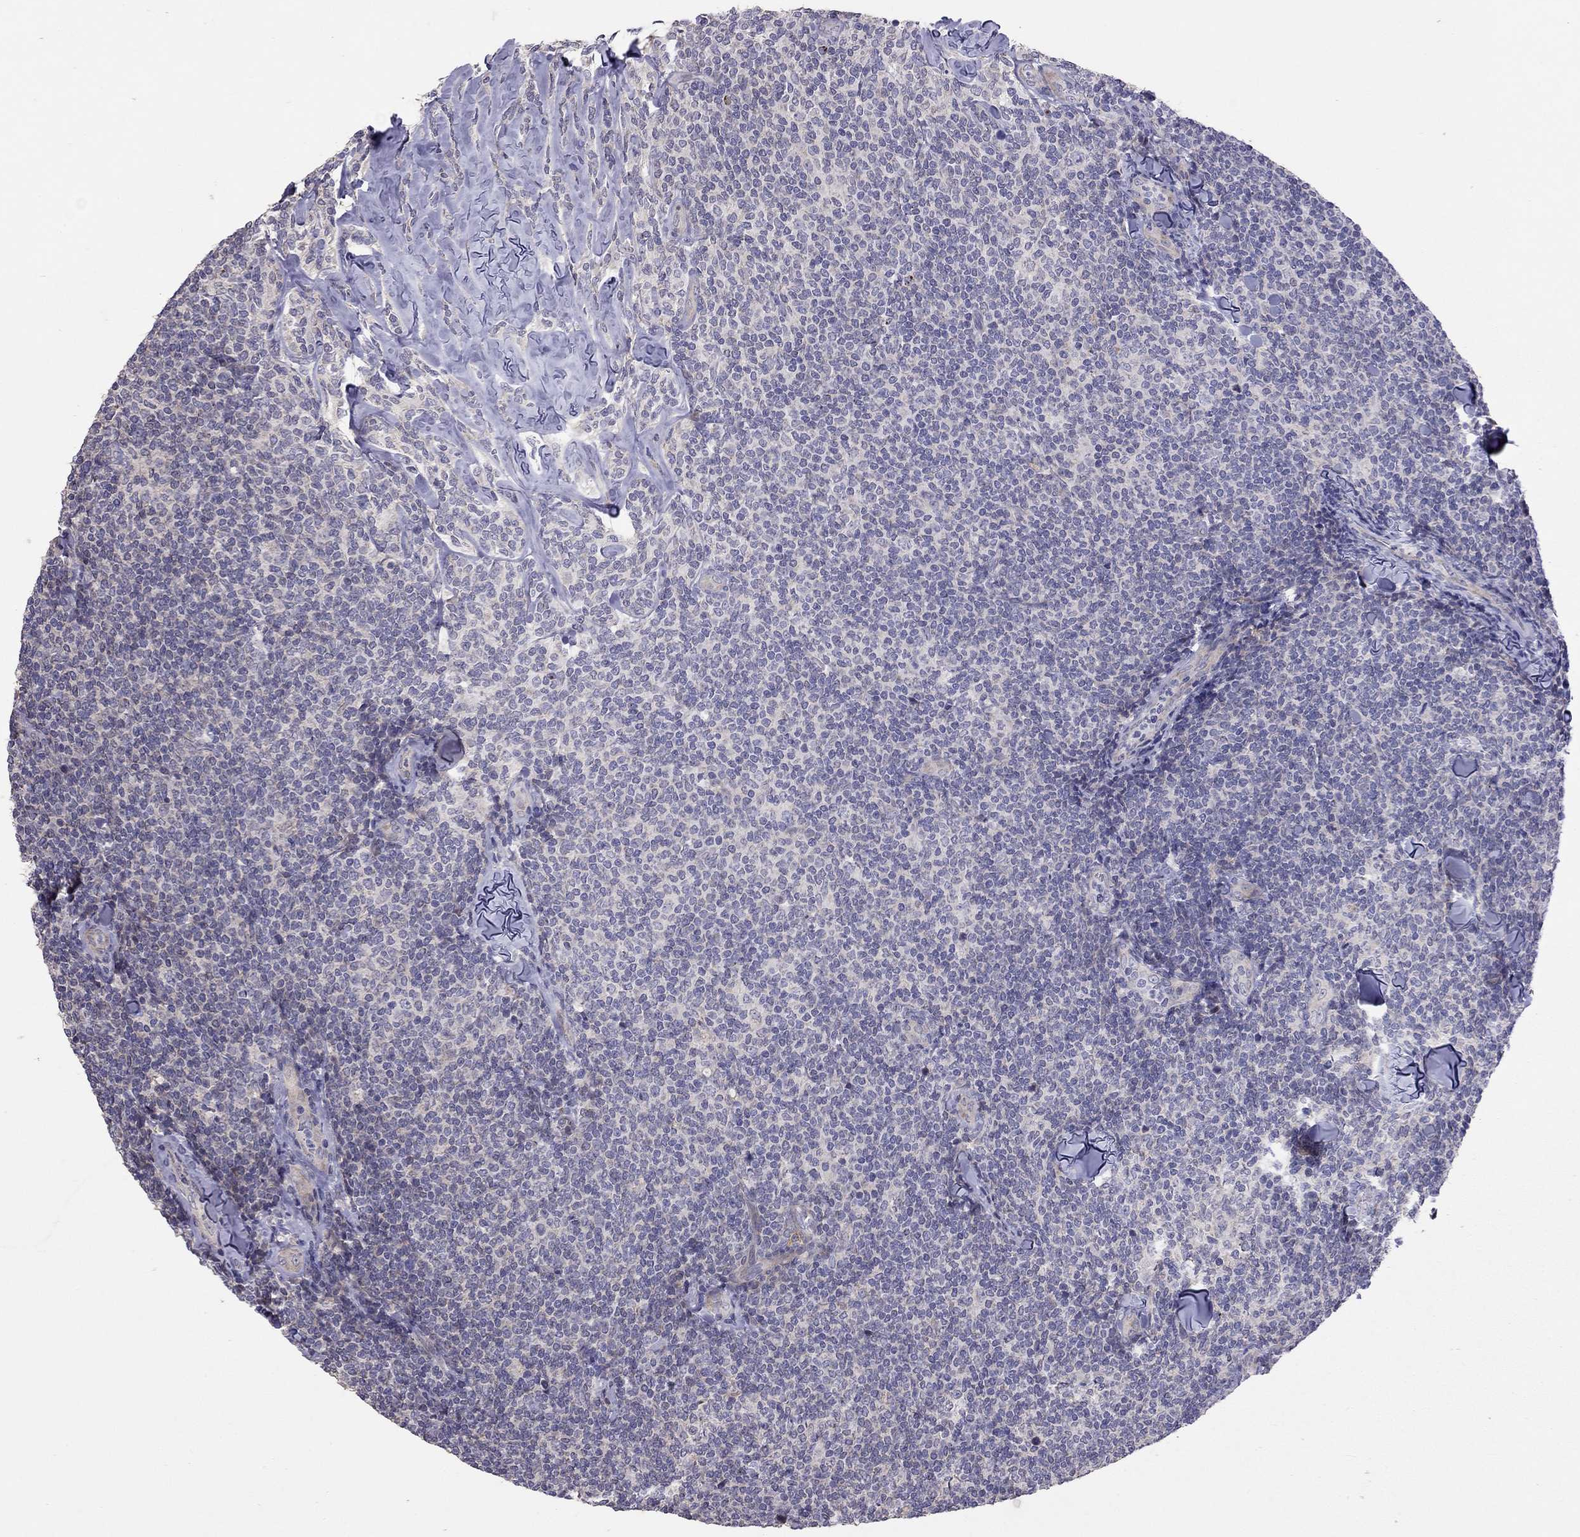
{"staining": {"intensity": "negative", "quantity": "none", "location": "none"}, "tissue": "lymphoma", "cell_type": "Tumor cells", "image_type": "cancer", "snomed": [{"axis": "morphology", "description": "Malignant lymphoma, non-Hodgkin's type, Low grade"}, {"axis": "topography", "description": "Lymph node"}], "caption": "The immunohistochemistry micrograph has no significant positivity in tumor cells of low-grade malignant lymphoma, non-Hodgkin's type tissue.", "gene": "SYTL2", "patient": {"sex": "female", "age": 56}}